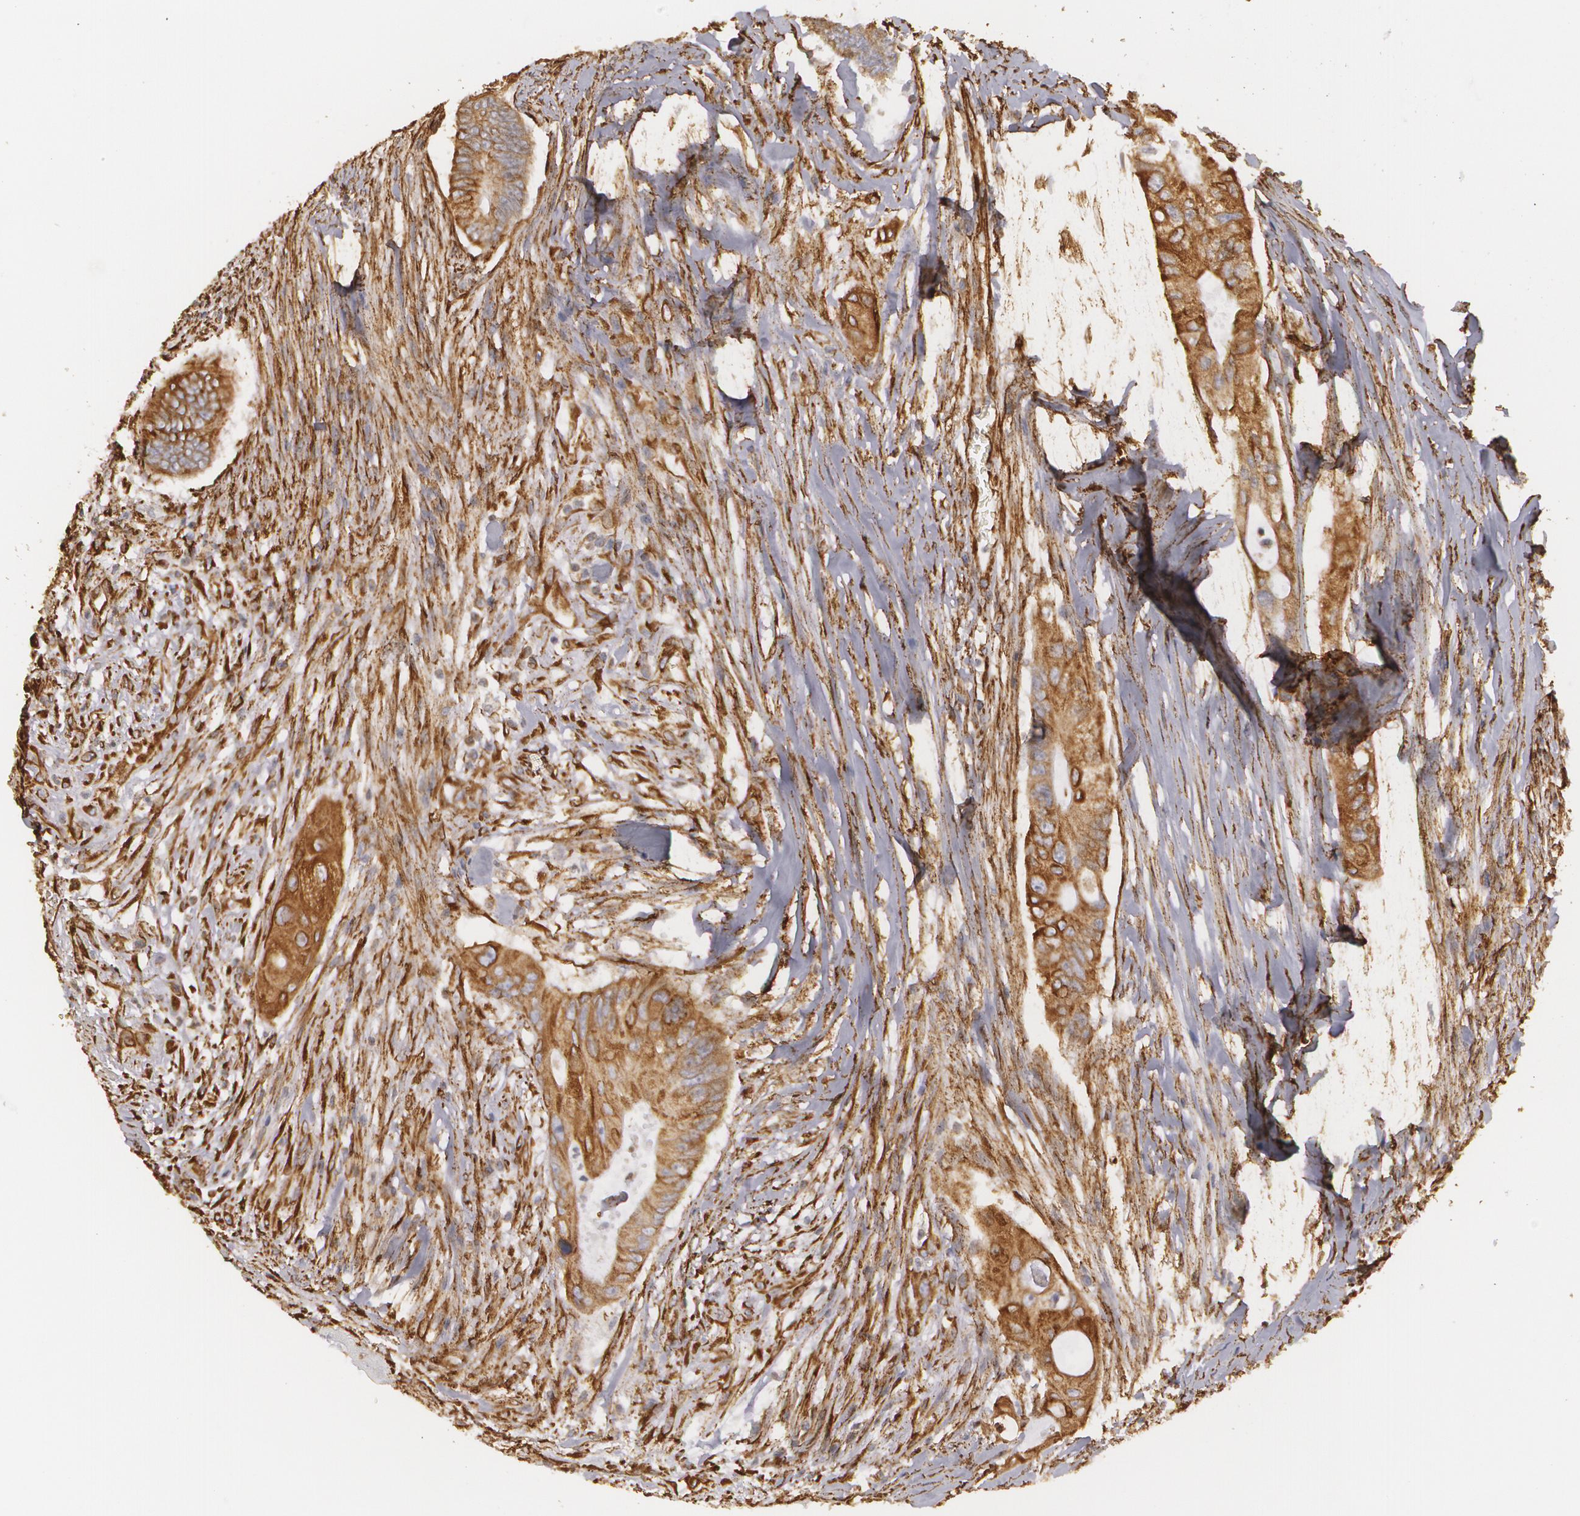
{"staining": {"intensity": "moderate", "quantity": ">75%", "location": "cytoplasmic/membranous"}, "tissue": "colorectal cancer", "cell_type": "Tumor cells", "image_type": "cancer", "snomed": [{"axis": "morphology", "description": "Adenocarcinoma, NOS"}, {"axis": "topography", "description": "Colon"}], "caption": "Tumor cells exhibit moderate cytoplasmic/membranous positivity in approximately >75% of cells in colorectal cancer.", "gene": "CYB5R3", "patient": {"sex": "male", "age": 65}}